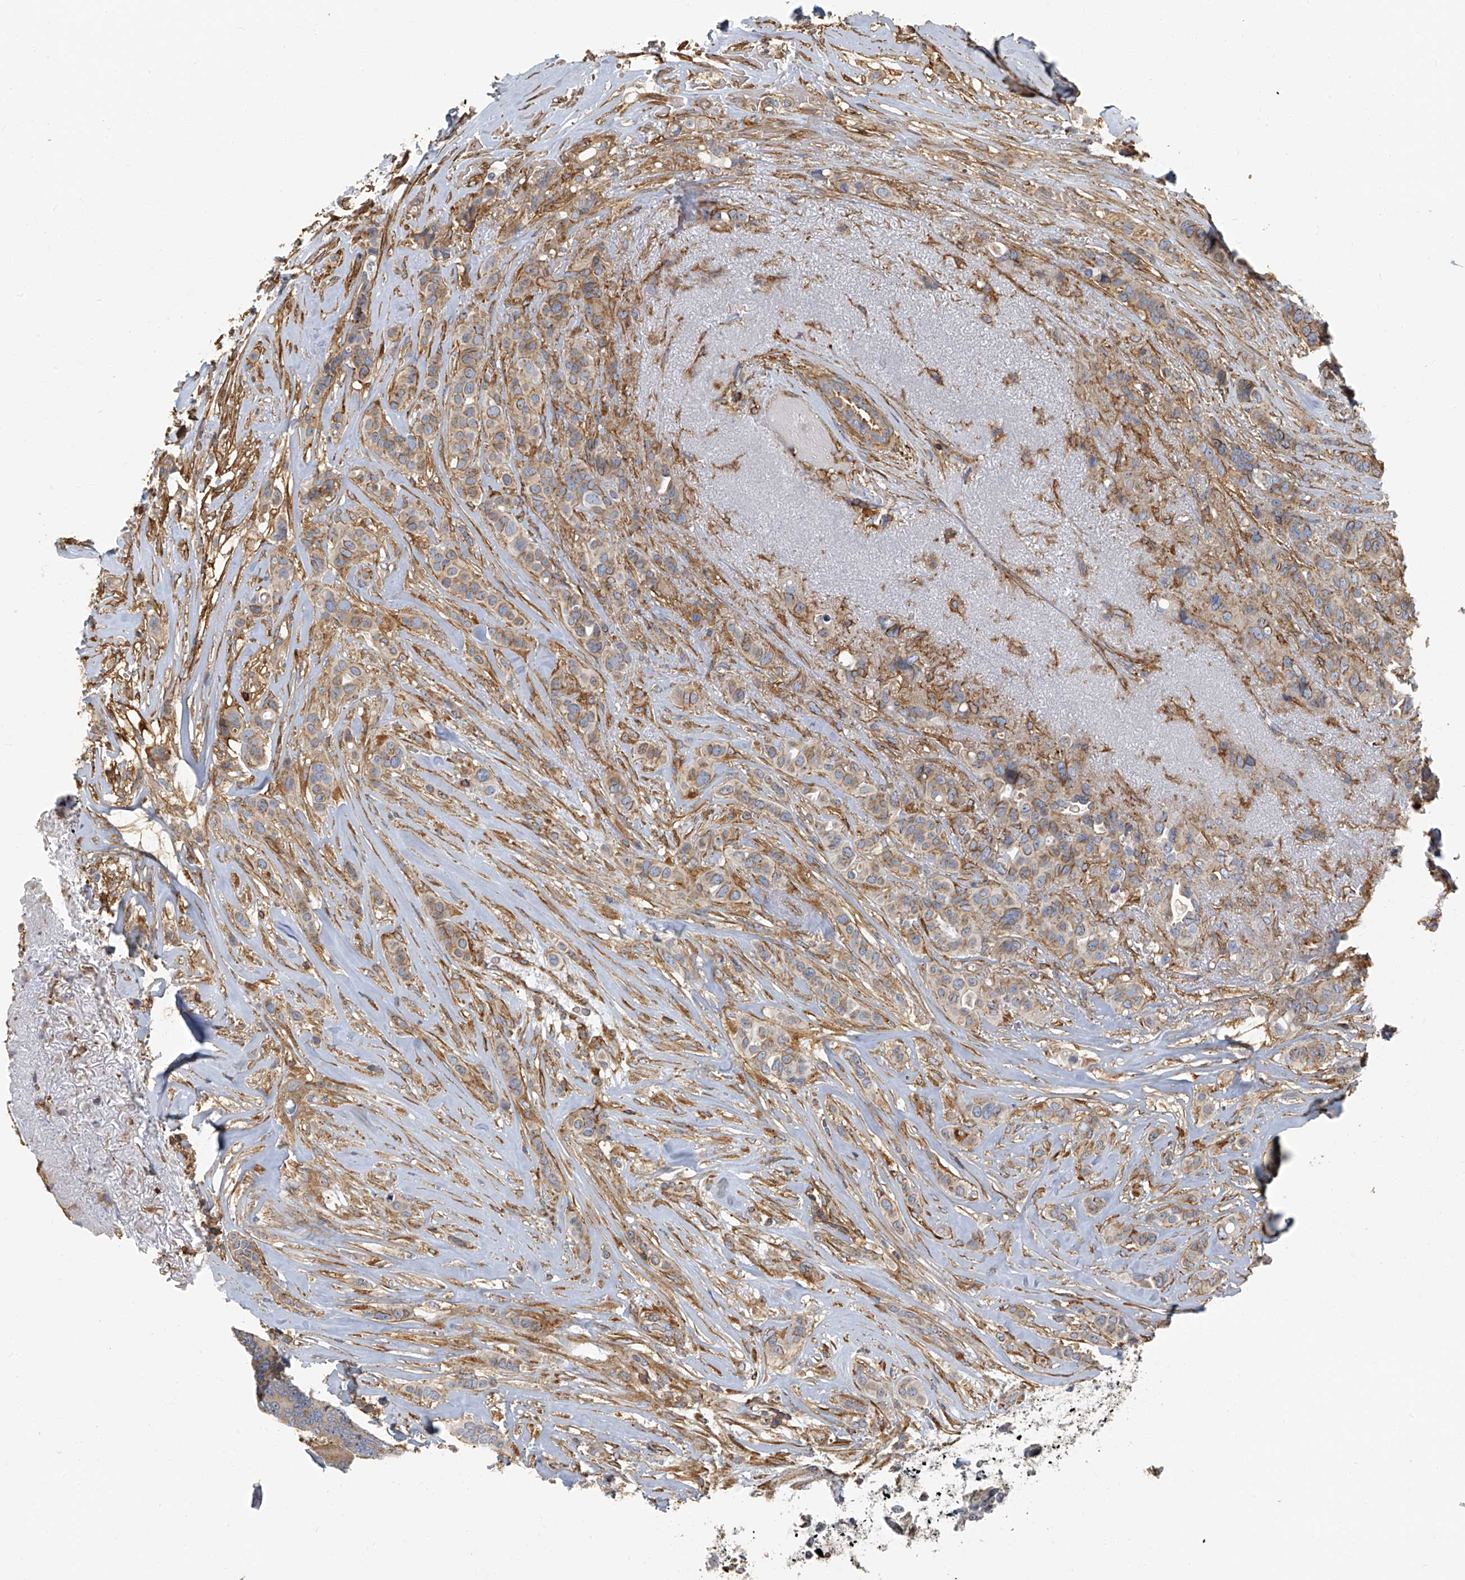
{"staining": {"intensity": "moderate", "quantity": ">75%", "location": "cytoplasmic/membranous"}, "tissue": "breast cancer", "cell_type": "Tumor cells", "image_type": "cancer", "snomed": [{"axis": "morphology", "description": "Lobular carcinoma"}, {"axis": "topography", "description": "Breast"}], "caption": "Brown immunohistochemical staining in breast cancer (lobular carcinoma) reveals moderate cytoplasmic/membranous expression in approximately >75% of tumor cells. The protein of interest is stained brown, and the nuclei are stained in blue (DAB (3,3'-diaminobenzidine) IHC with brightfield microscopy, high magnification).", "gene": "SEPTIN7", "patient": {"sex": "female", "age": 51}}